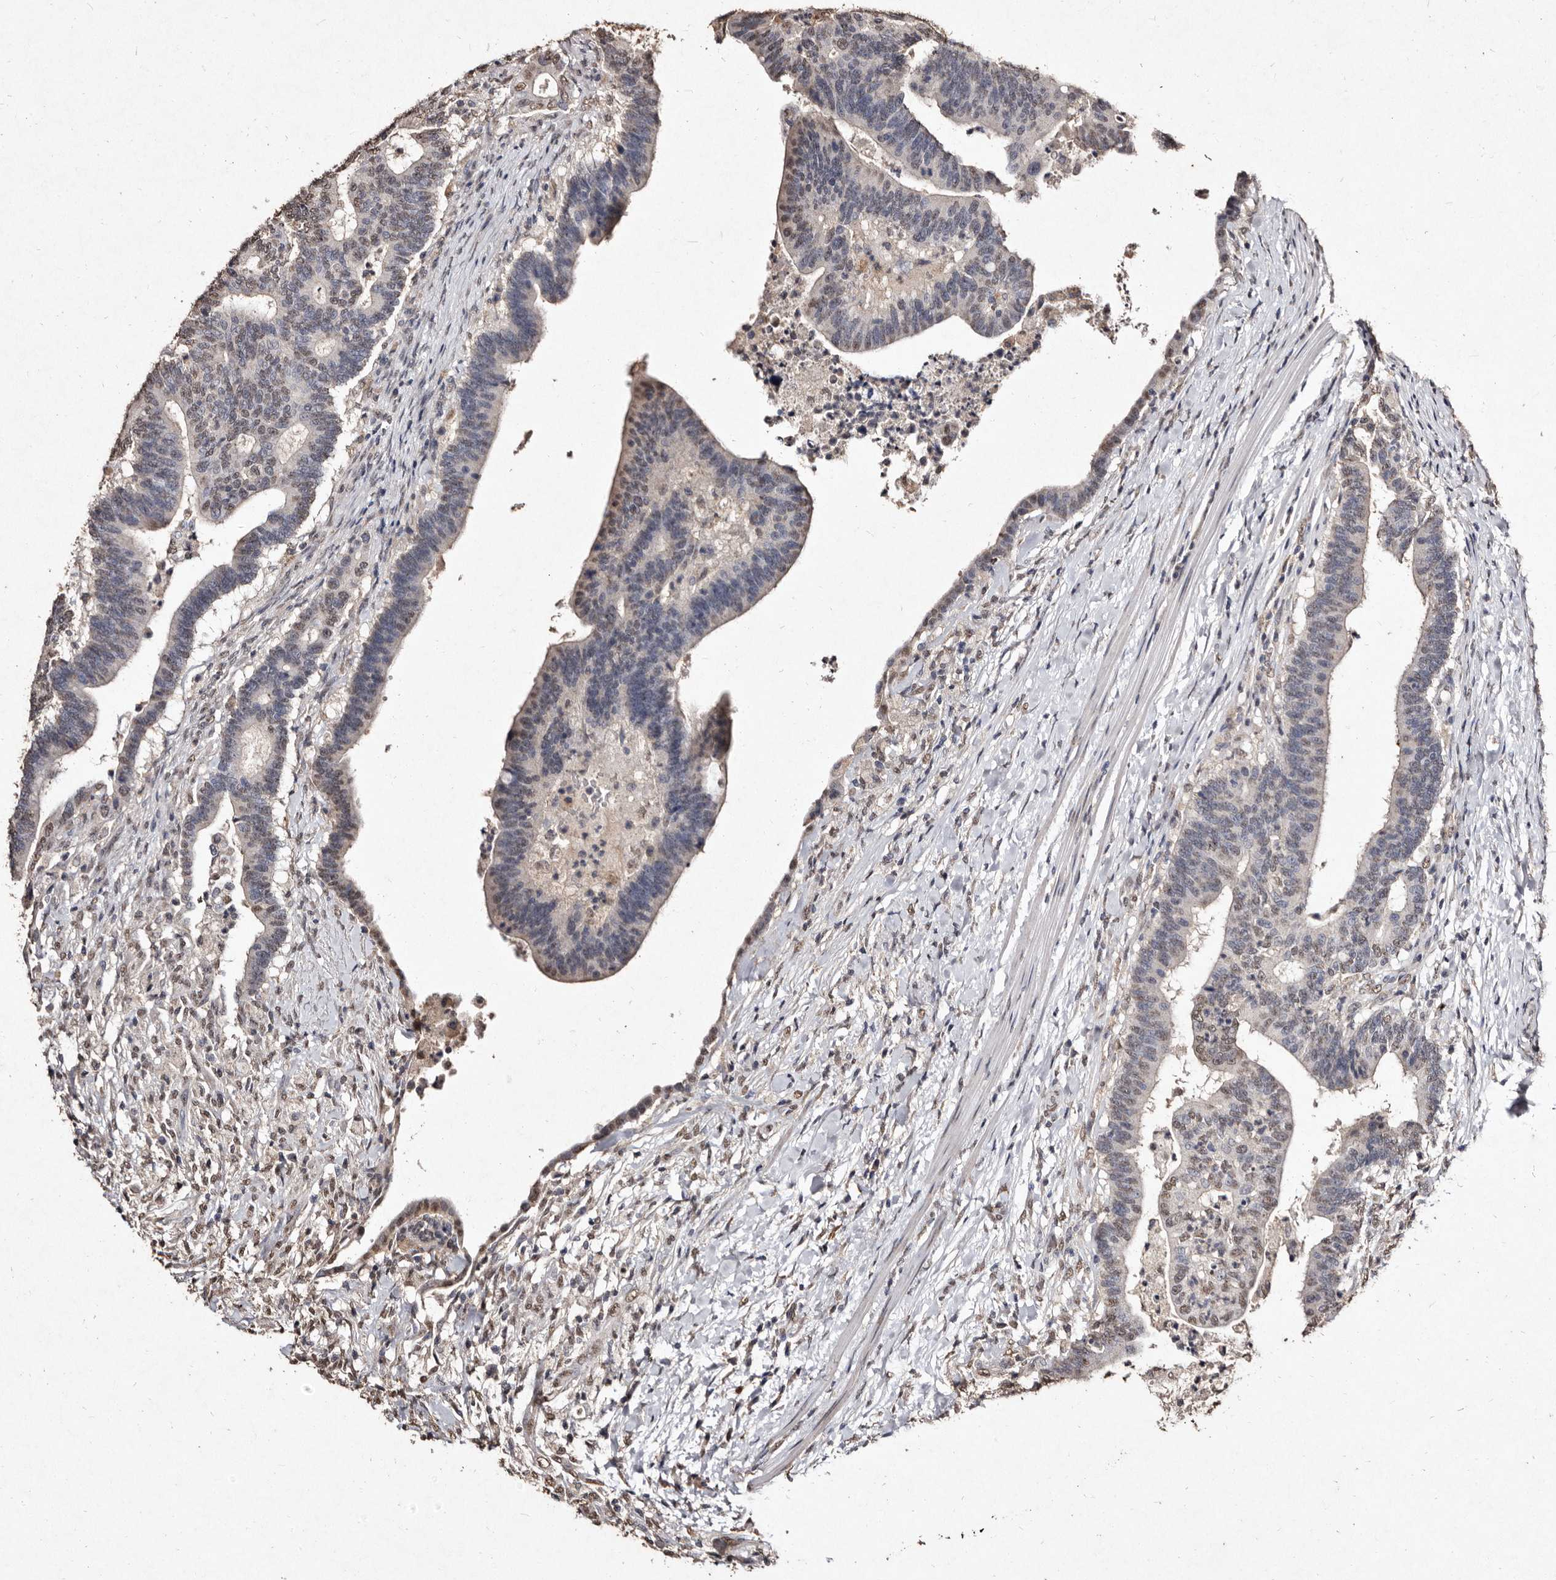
{"staining": {"intensity": "moderate", "quantity": "<25%", "location": "nuclear"}, "tissue": "colorectal cancer", "cell_type": "Tumor cells", "image_type": "cancer", "snomed": [{"axis": "morphology", "description": "Adenocarcinoma, NOS"}, {"axis": "topography", "description": "Colon"}], "caption": "DAB (3,3'-diaminobenzidine) immunohistochemical staining of adenocarcinoma (colorectal) shows moderate nuclear protein positivity in approximately <25% of tumor cells. (Brightfield microscopy of DAB IHC at high magnification).", "gene": "ERBB4", "patient": {"sex": "female", "age": 66}}